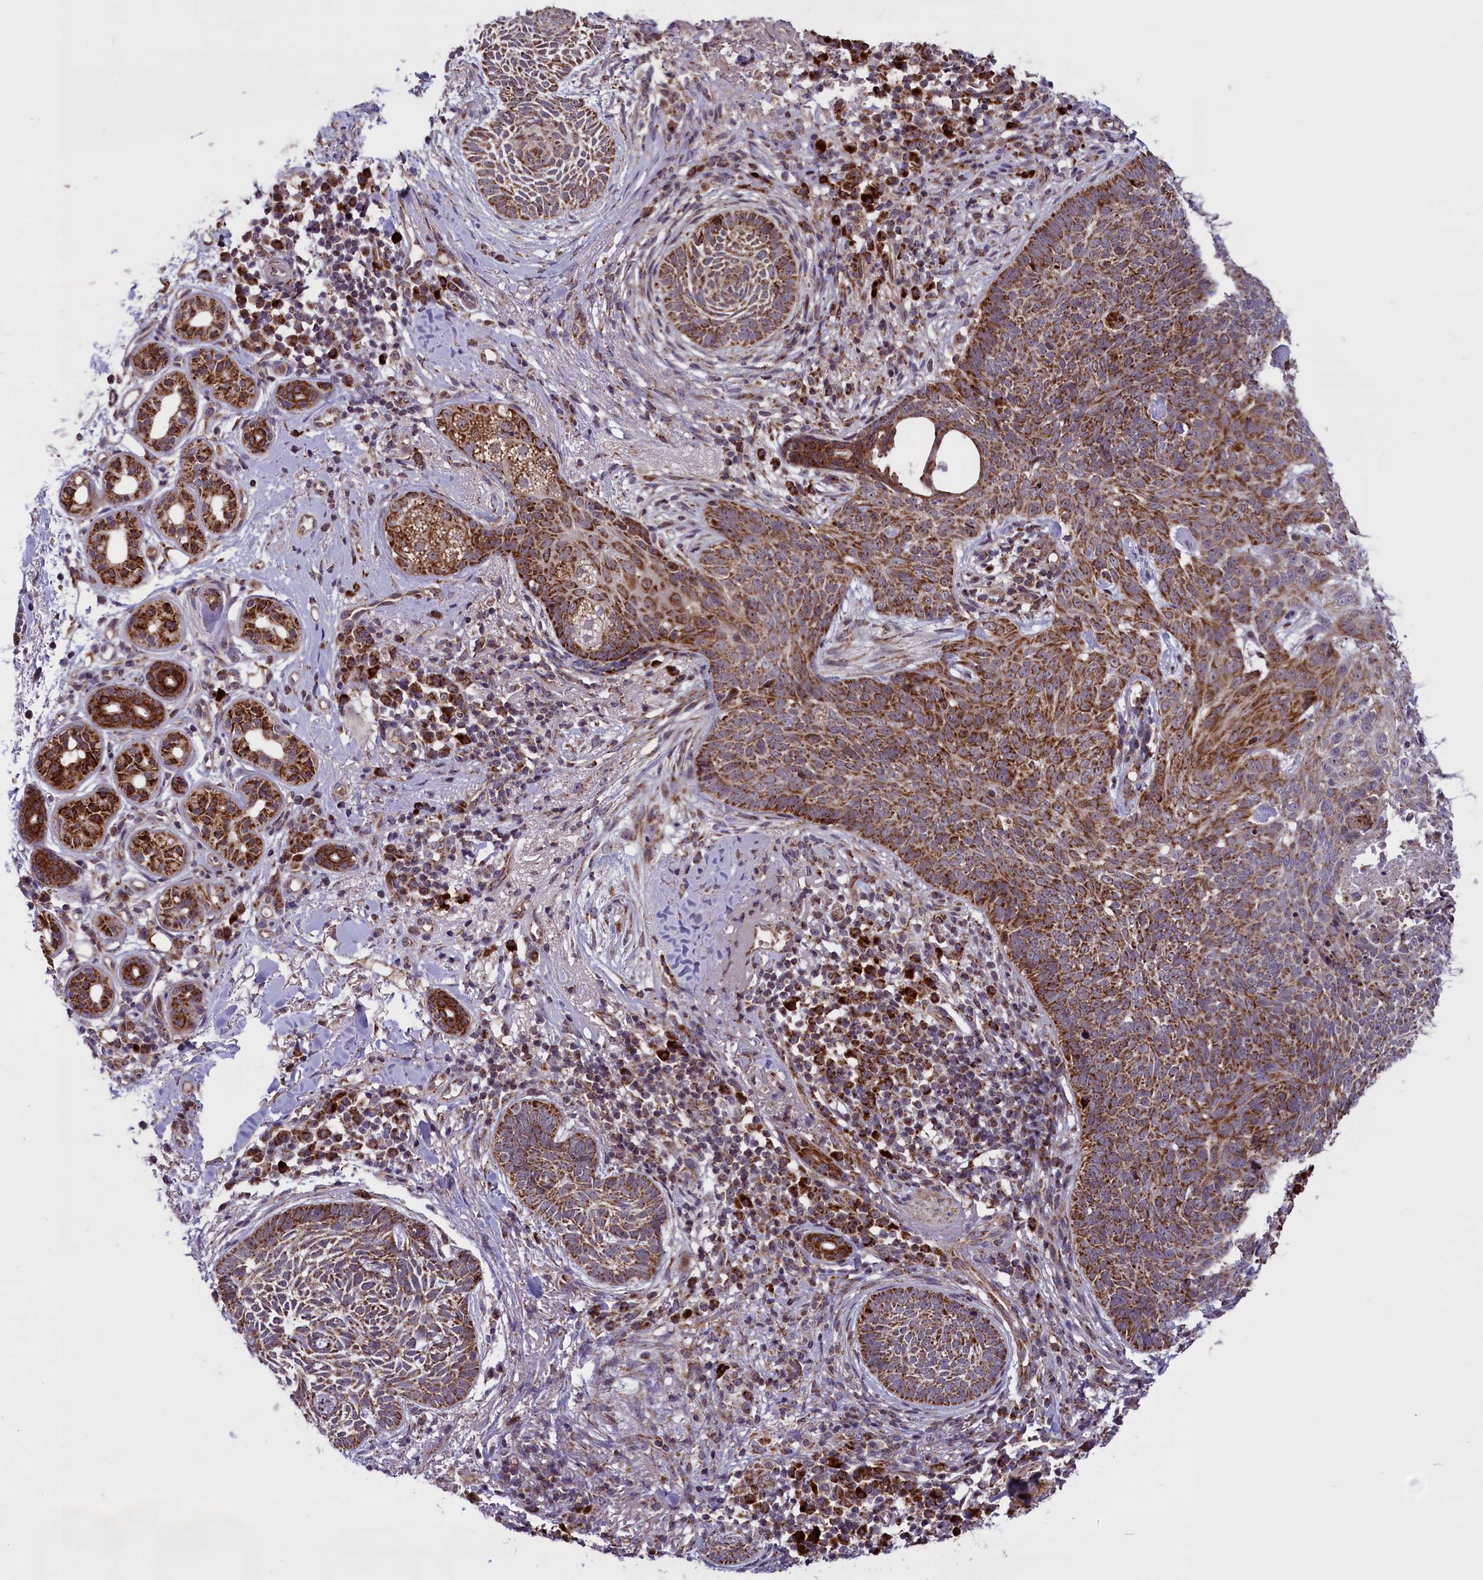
{"staining": {"intensity": "moderate", "quantity": ">75%", "location": "cytoplasmic/membranous"}, "tissue": "skin cancer", "cell_type": "Tumor cells", "image_type": "cancer", "snomed": [{"axis": "morphology", "description": "Basal cell carcinoma"}, {"axis": "topography", "description": "Skin"}], "caption": "This is an image of immunohistochemistry staining of skin cancer, which shows moderate positivity in the cytoplasmic/membranous of tumor cells.", "gene": "NDUFS5", "patient": {"sex": "male", "age": 85}}